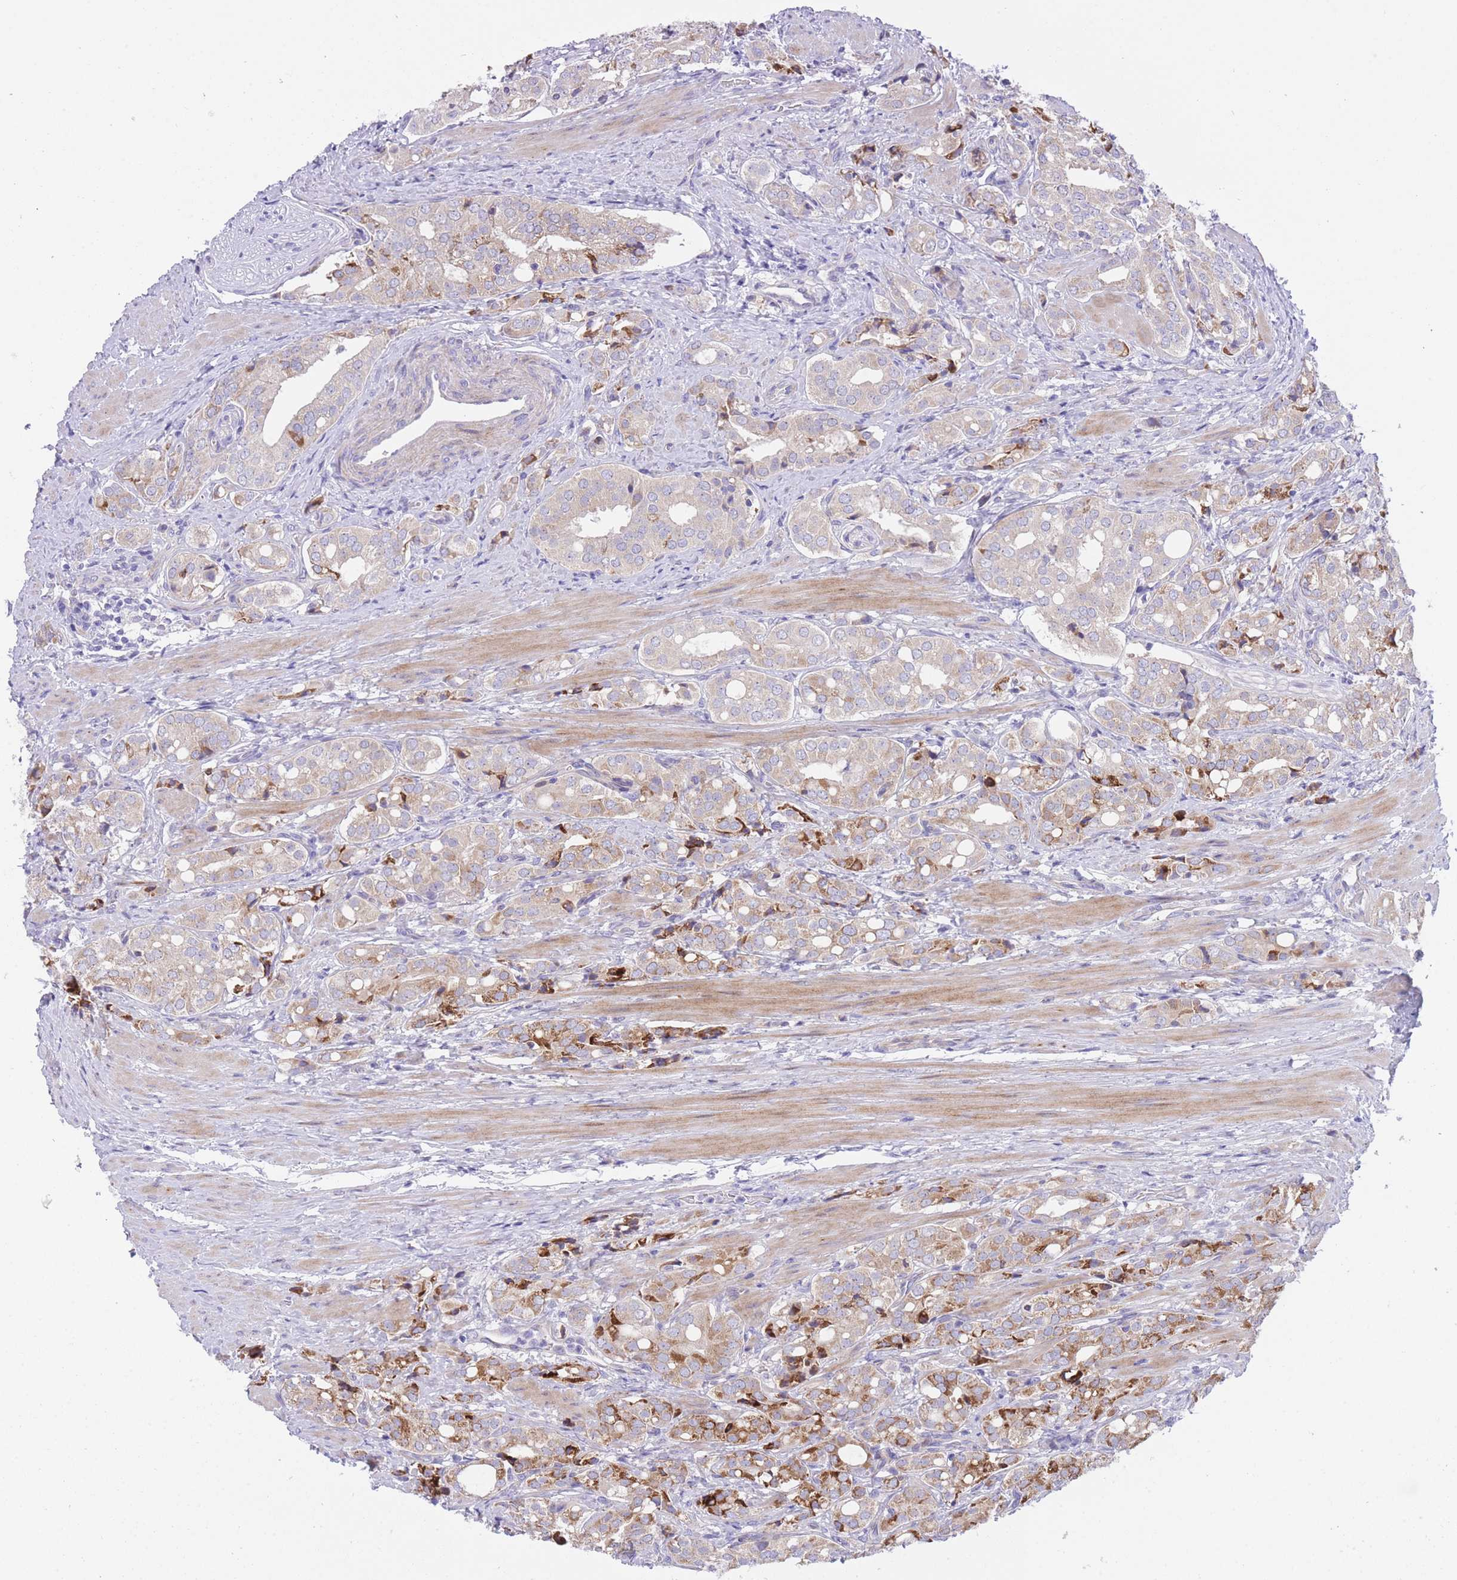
{"staining": {"intensity": "negative", "quantity": "none", "location": "none"}, "tissue": "prostate cancer", "cell_type": "Tumor cells", "image_type": "cancer", "snomed": [{"axis": "morphology", "description": "Adenocarcinoma, High grade"}, {"axis": "topography", "description": "Prostate"}], "caption": "A photomicrograph of human prostate cancer (high-grade adenocarcinoma) is negative for staining in tumor cells. Nuclei are stained in blue.", "gene": "QTRT1", "patient": {"sex": "male", "age": 71}}